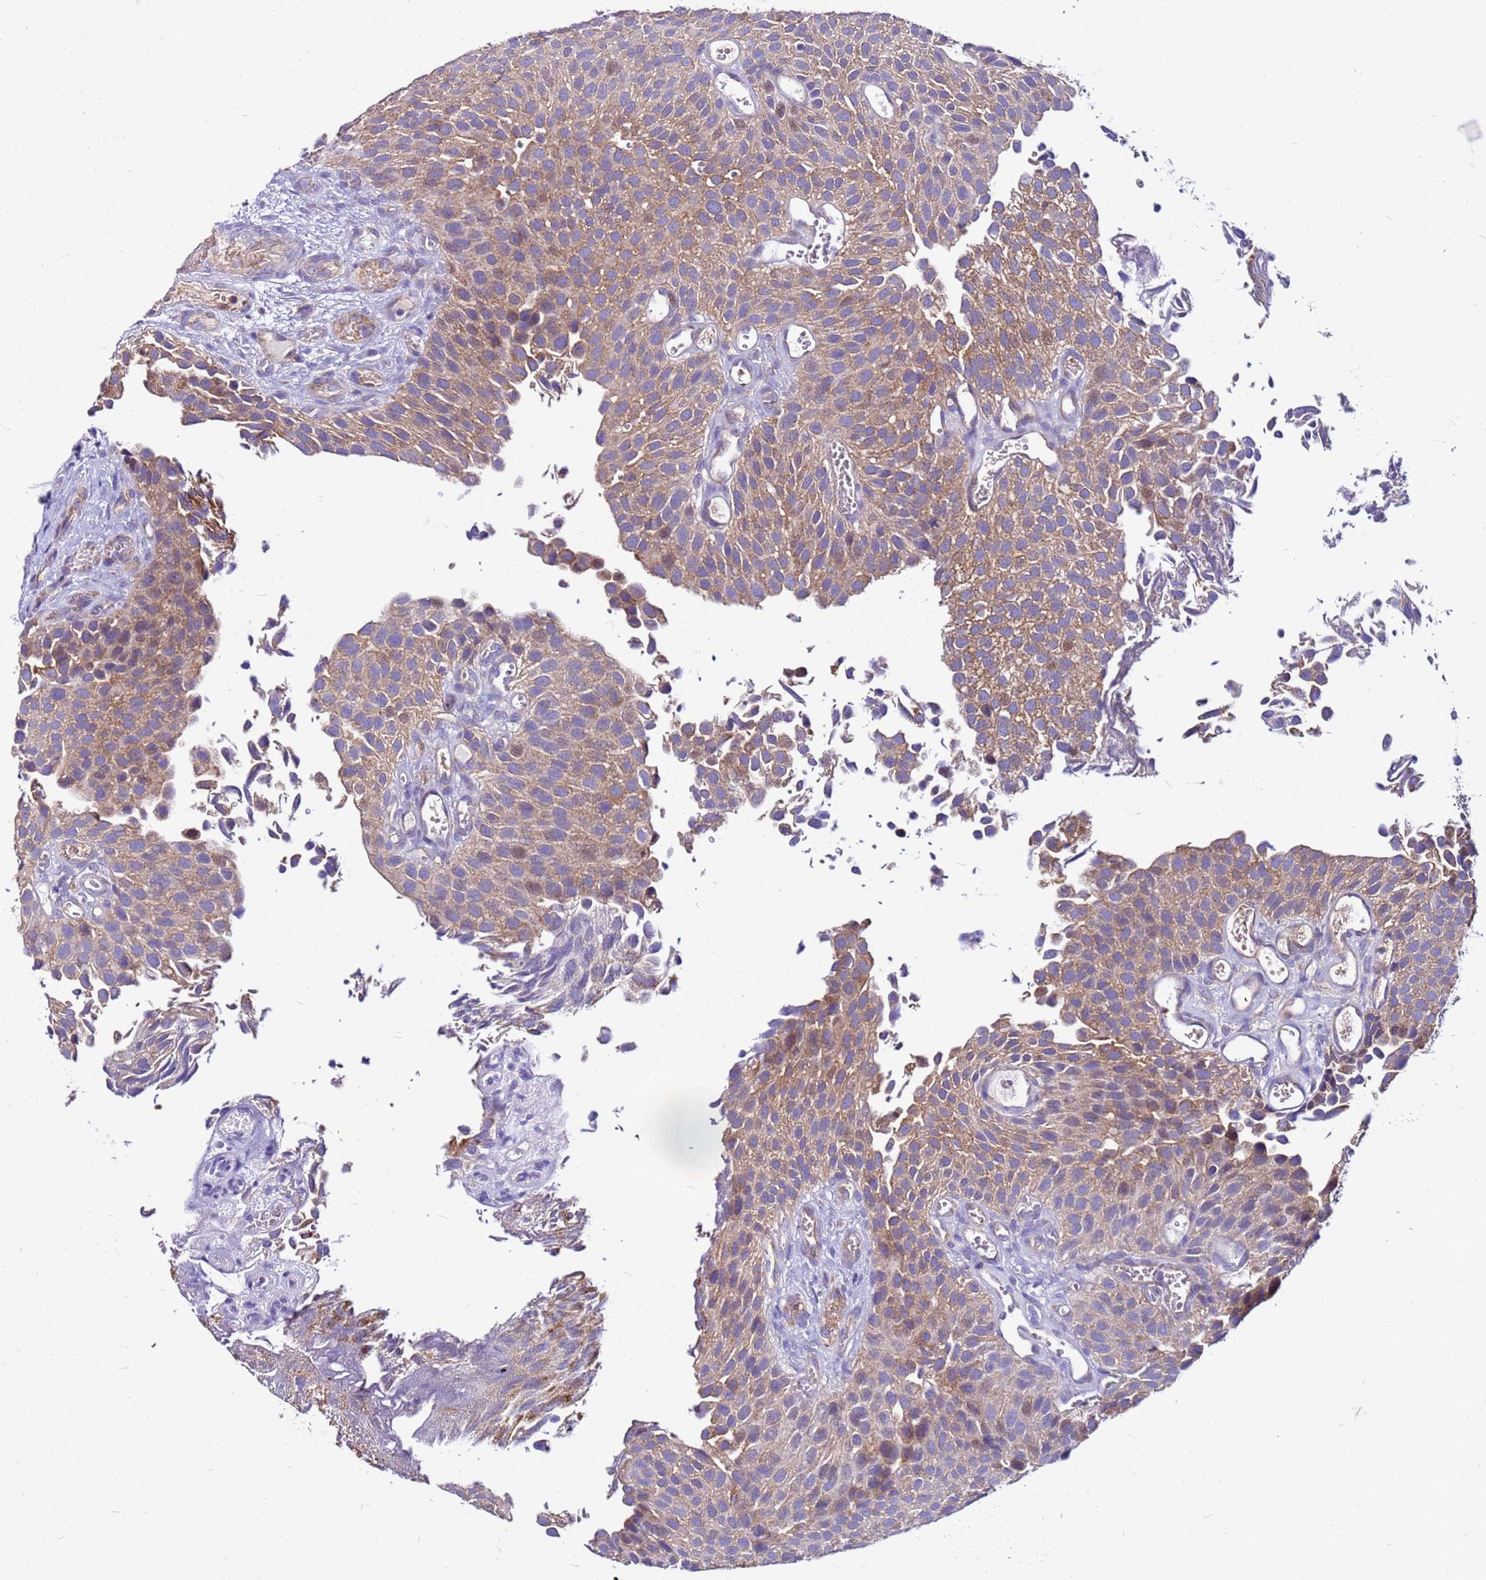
{"staining": {"intensity": "moderate", "quantity": ">75%", "location": "cytoplasmic/membranous"}, "tissue": "urothelial cancer", "cell_type": "Tumor cells", "image_type": "cancer", "snomed": [{"axis": "morphology", "description": "Urothelial carcinoma, Low grade"}, {"axis": "topography", "description": "Urinary bladder"}], "caption": "About >75% of tumor cells in human urothelial carcinoma (low-grade) demonstrate moderate cytoplasmic/membranous protein staining as visualized by brown immunohistochemical staining.", "gene": "PKD1", "patient": {"sex": "male", "age": 89}}